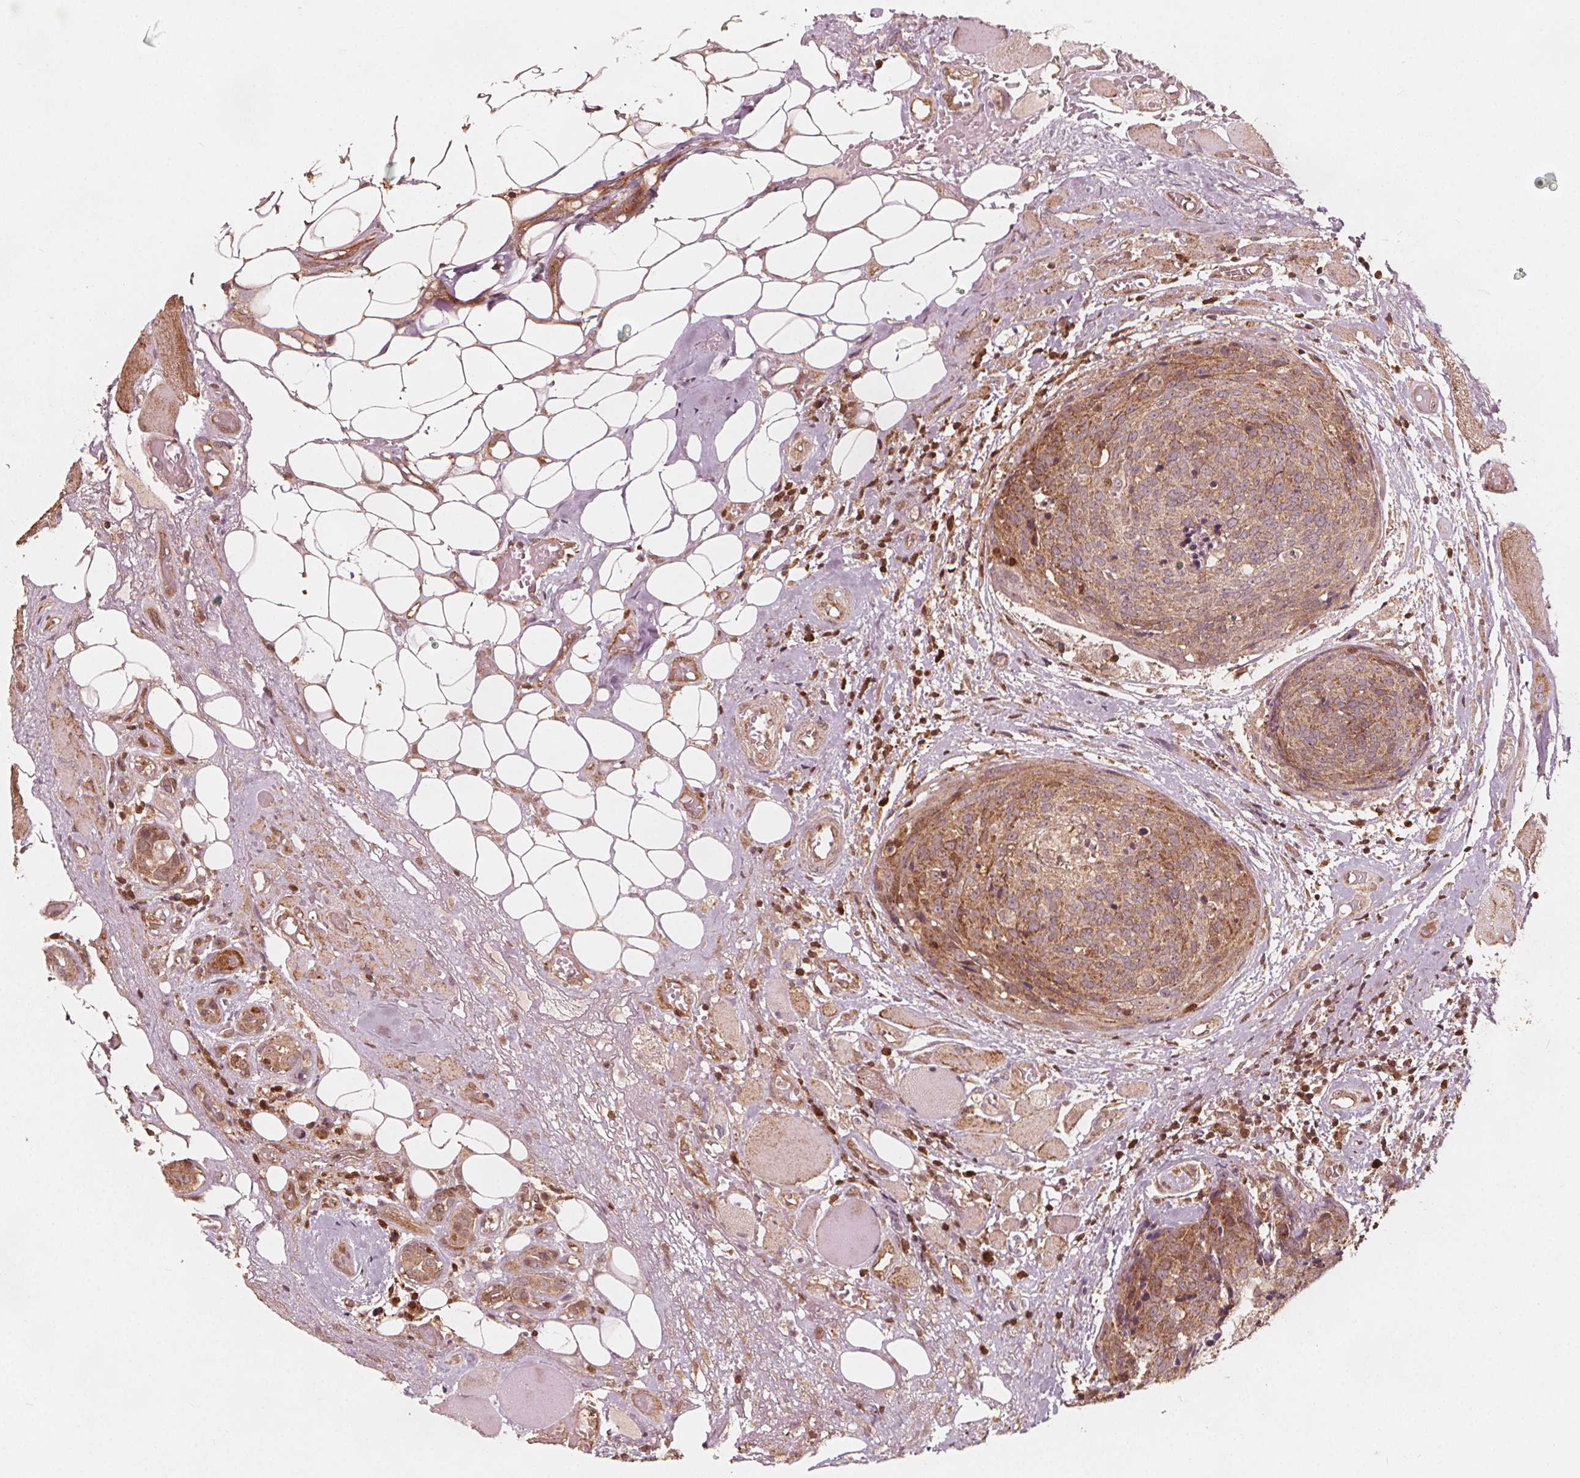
{"staining": {"intensity": "moderate", "quantity": ">75%", "location": "cytoplasmic/membranous"}, "tissue": "head and neck cancer", "cell_type": "Tumor cells", "image_type": "cancer", "snomed": [{"axis": "morphology", "description": "Squamous cell carcinoma, NOS"}, {"axis": "topography", "description": "Oral tissue"}, {"axis": "topography", "description": "Head-Neck"}], "caption": "Head and neck squamous cell carcinoma stained for a protein (brown) displays moderate cytoplasmic/membranous positive staining in about >75% of tumor cells.", "gene": "AIP", "patient": {"sex": "male", "age": 64}}